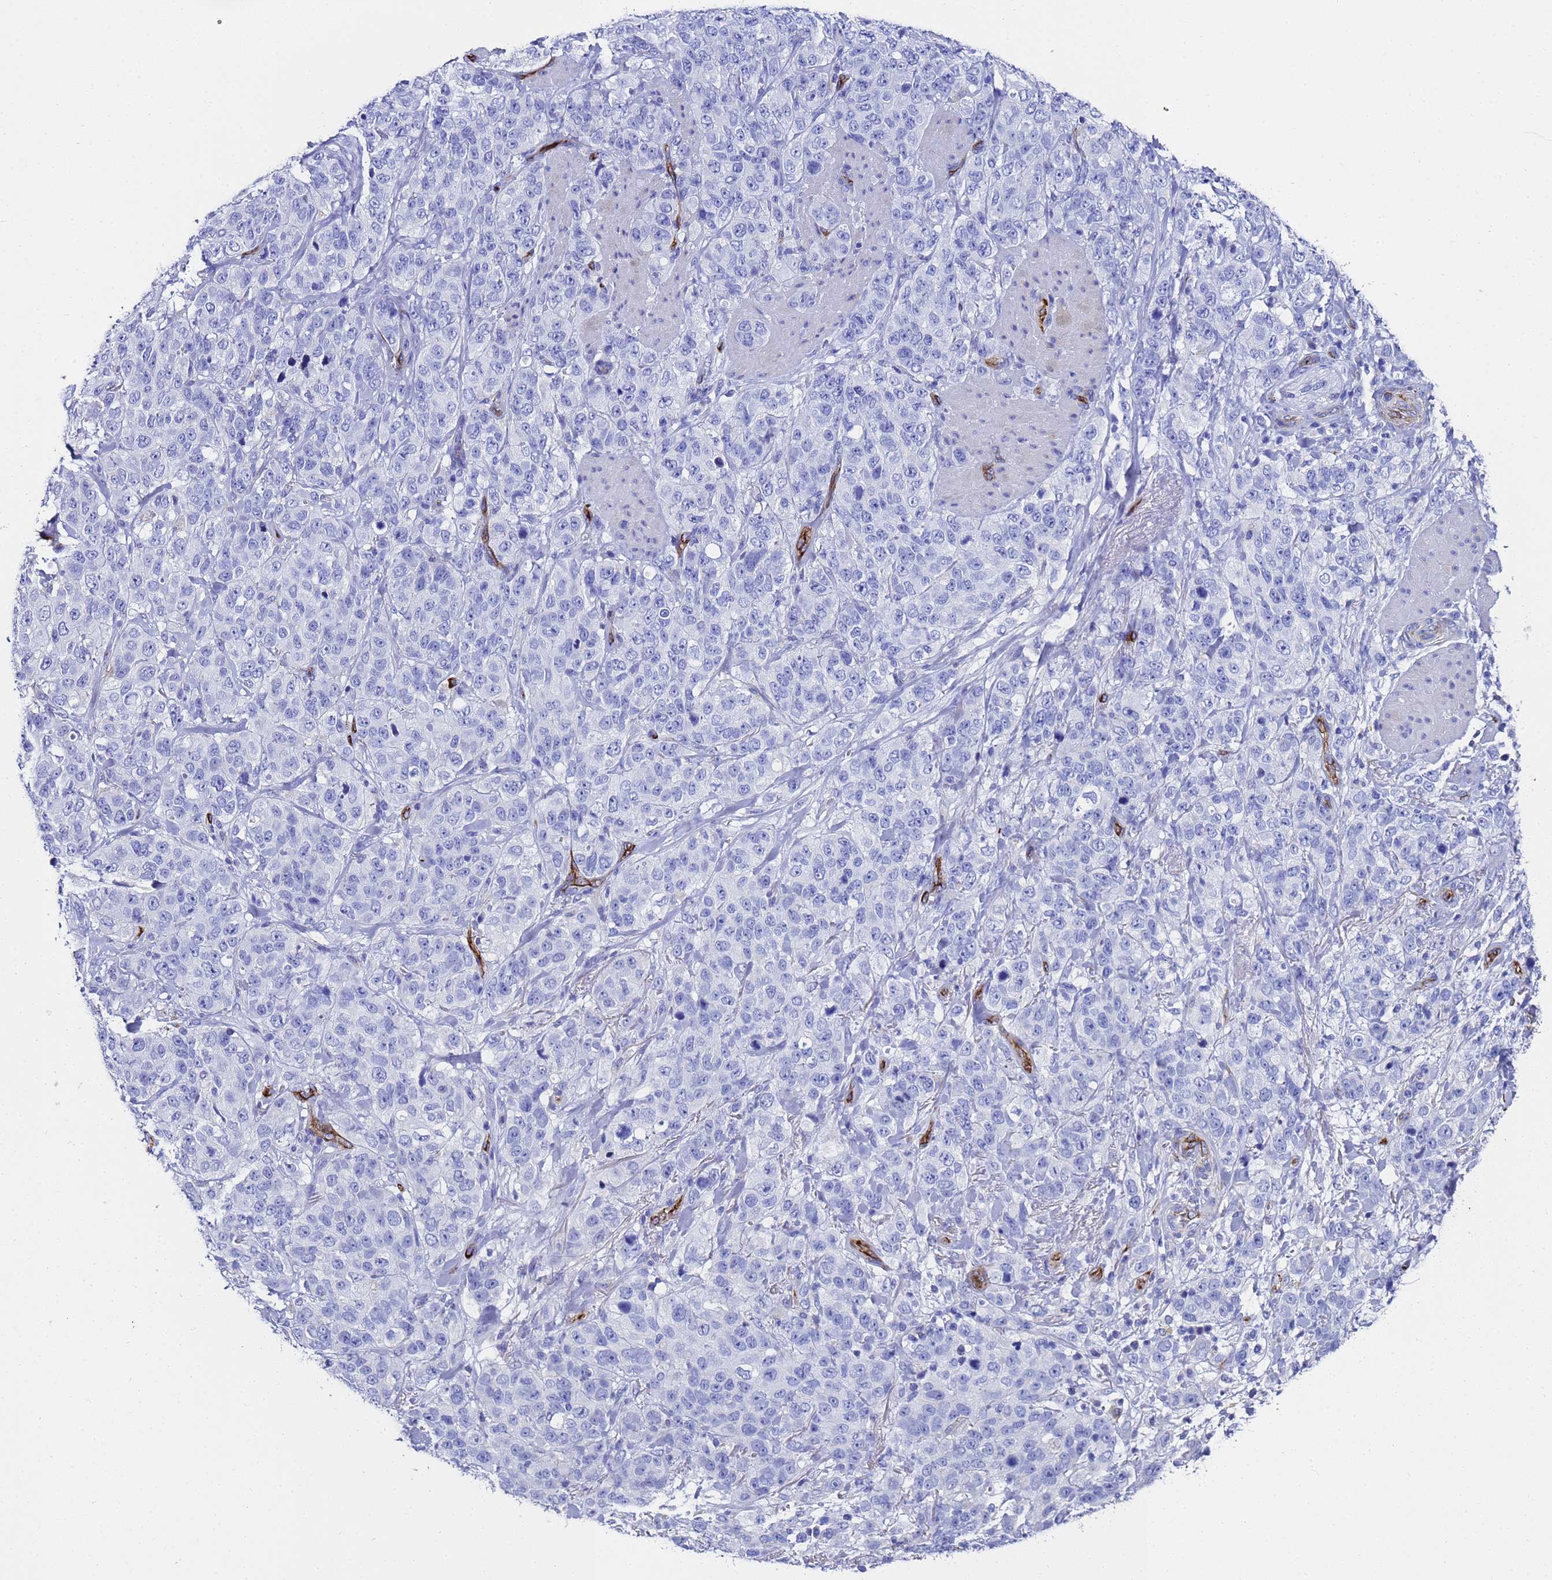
{"staining": {"intensity": "negative", "quantity": "none", "location": "none"}, "tissue": "stomach cancer", "cell_type": "Tumor cells", "image_type": "cancer", "snomed": [{"axis": "morphology", "description": "Adenocarcinoma, NOS"}, {"axis": "topography", "description": "Stomach"}], "caption": "Human stomach adenocarcinoma stained for a protein using IHC shows no staining in tumor cells.", "gene": "ADIPOQ", "patient": {"sex": "male", "age": 48}}